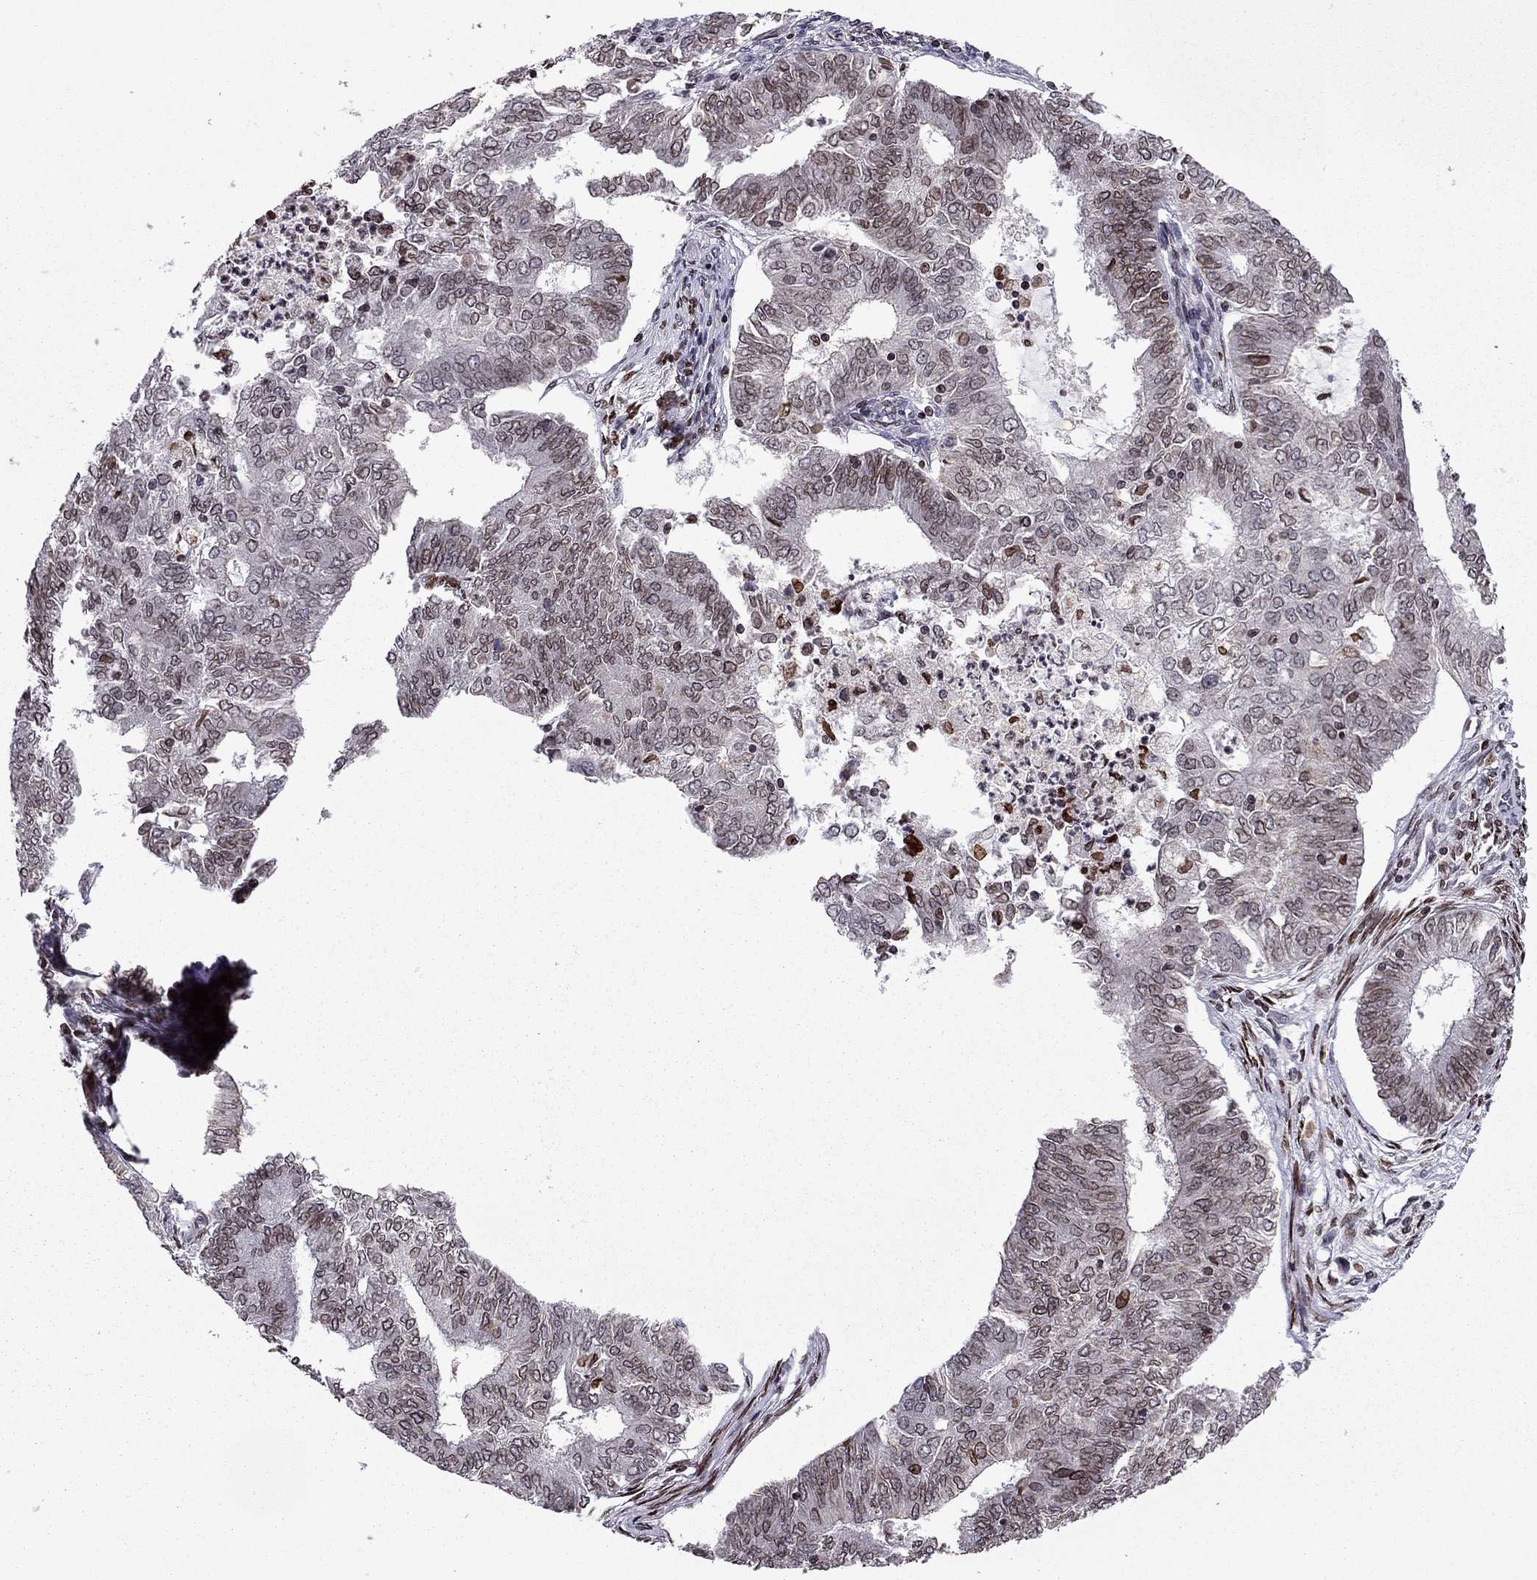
{"staining": {"intensity": "weak", "quantity": "25%-75%", "location": "nuclear"}, "tissue": "endometrial cancer", "cell_type": "Tumor cells", "image_type": "cancer", "snomed": [{"axis": "morphology", "description": "Adenocarcinoma, NOS"}, {"axis": "topography", "description": "Endometrium"}], "caption": "A low amount of weak nuclear expression is present in about 25%-75% of tumor cells in adenocarcinoma (endometrial) tissue.", "gene": "CDC42BPA", "patient": {"sex": "female", "age": 62}}